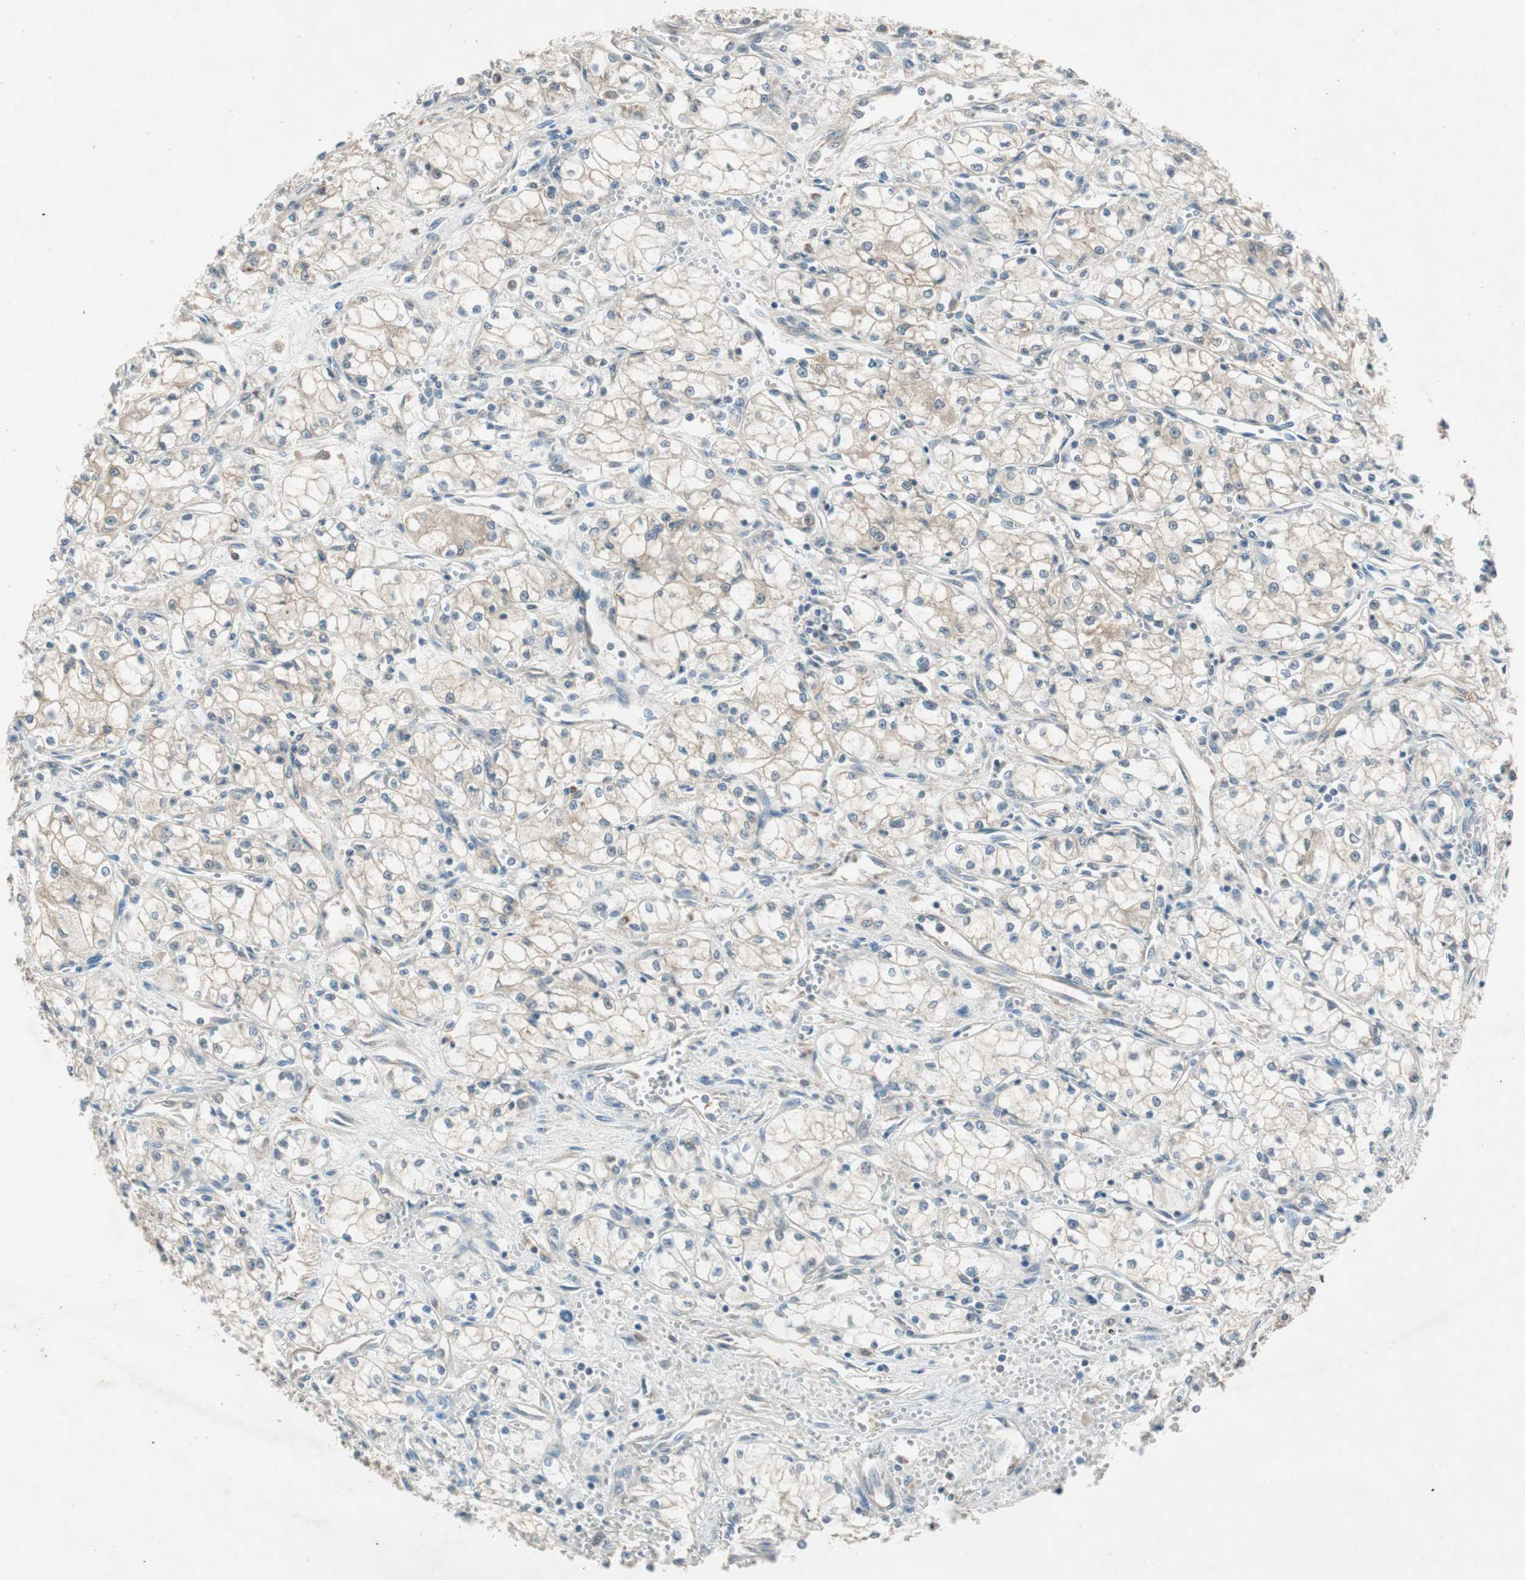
{"staining": {"intensity": "weak", "quantity": "<25%", "location": "cytoplasmic/membranous"}, "tissue": "renal cancer", "cell_type": "Tumor cells", "image_type": "cancer", "snomed": [{"axis": "morphology", "description": "Normal tissue, NOS"}, {"axis": "morphology", "description": "Adenocarcinoma, NOS"}, {"axis": "topography", "description": "Kidney"}], "caption": "This is a micrograph of IHC staining of adenocarcinoma (renal), which shows no expression in tumor cells. The staining is performed using DAB (3,3'-diaminobenzidine) brown chromogen with nuclei counter-stained in using hematoxylin.", "gene": "NCLN", "patient": {"sex": "male", "age": 59}}